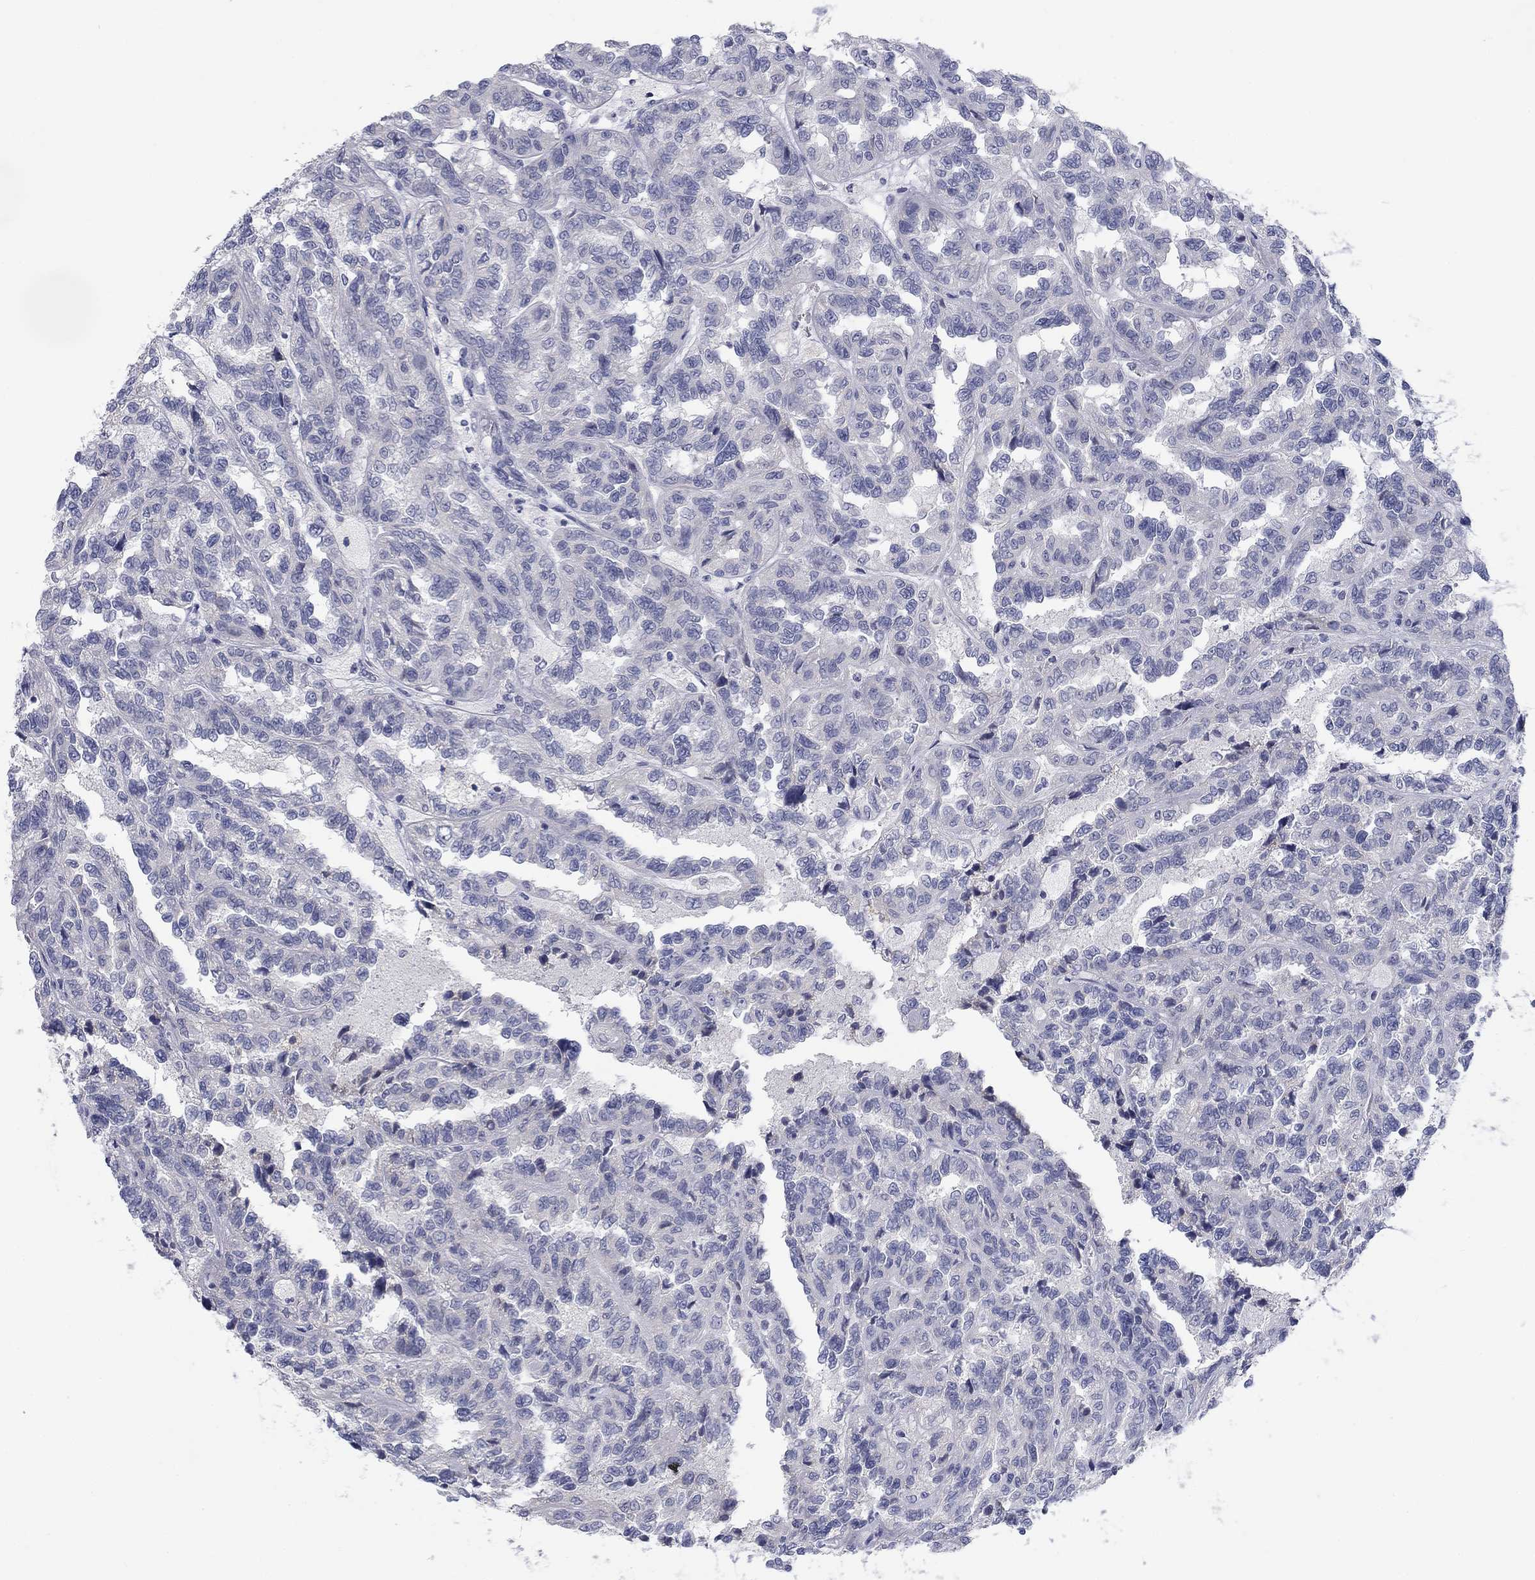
{"staining": {"intensity": "negative", "quantity": "none", "location": "none"}, "tissue": "renal cancer", "cell_type": "Tumor cells", "image_type": "cancer", "snomed": [{"axis": "morphology", "description": "Adenocarcinoma, NOS"}, {"axis": "topography", "description": "Kidney"}], "caption": "Immunohistochemistry image of neoplastic tissue: human renal cancer stained with DAB shows no significant protein staining in tumor cells. Nuclei are stained in blue.", "gene": "CALB1", "patient": {"sex": "male", "age": 79}}